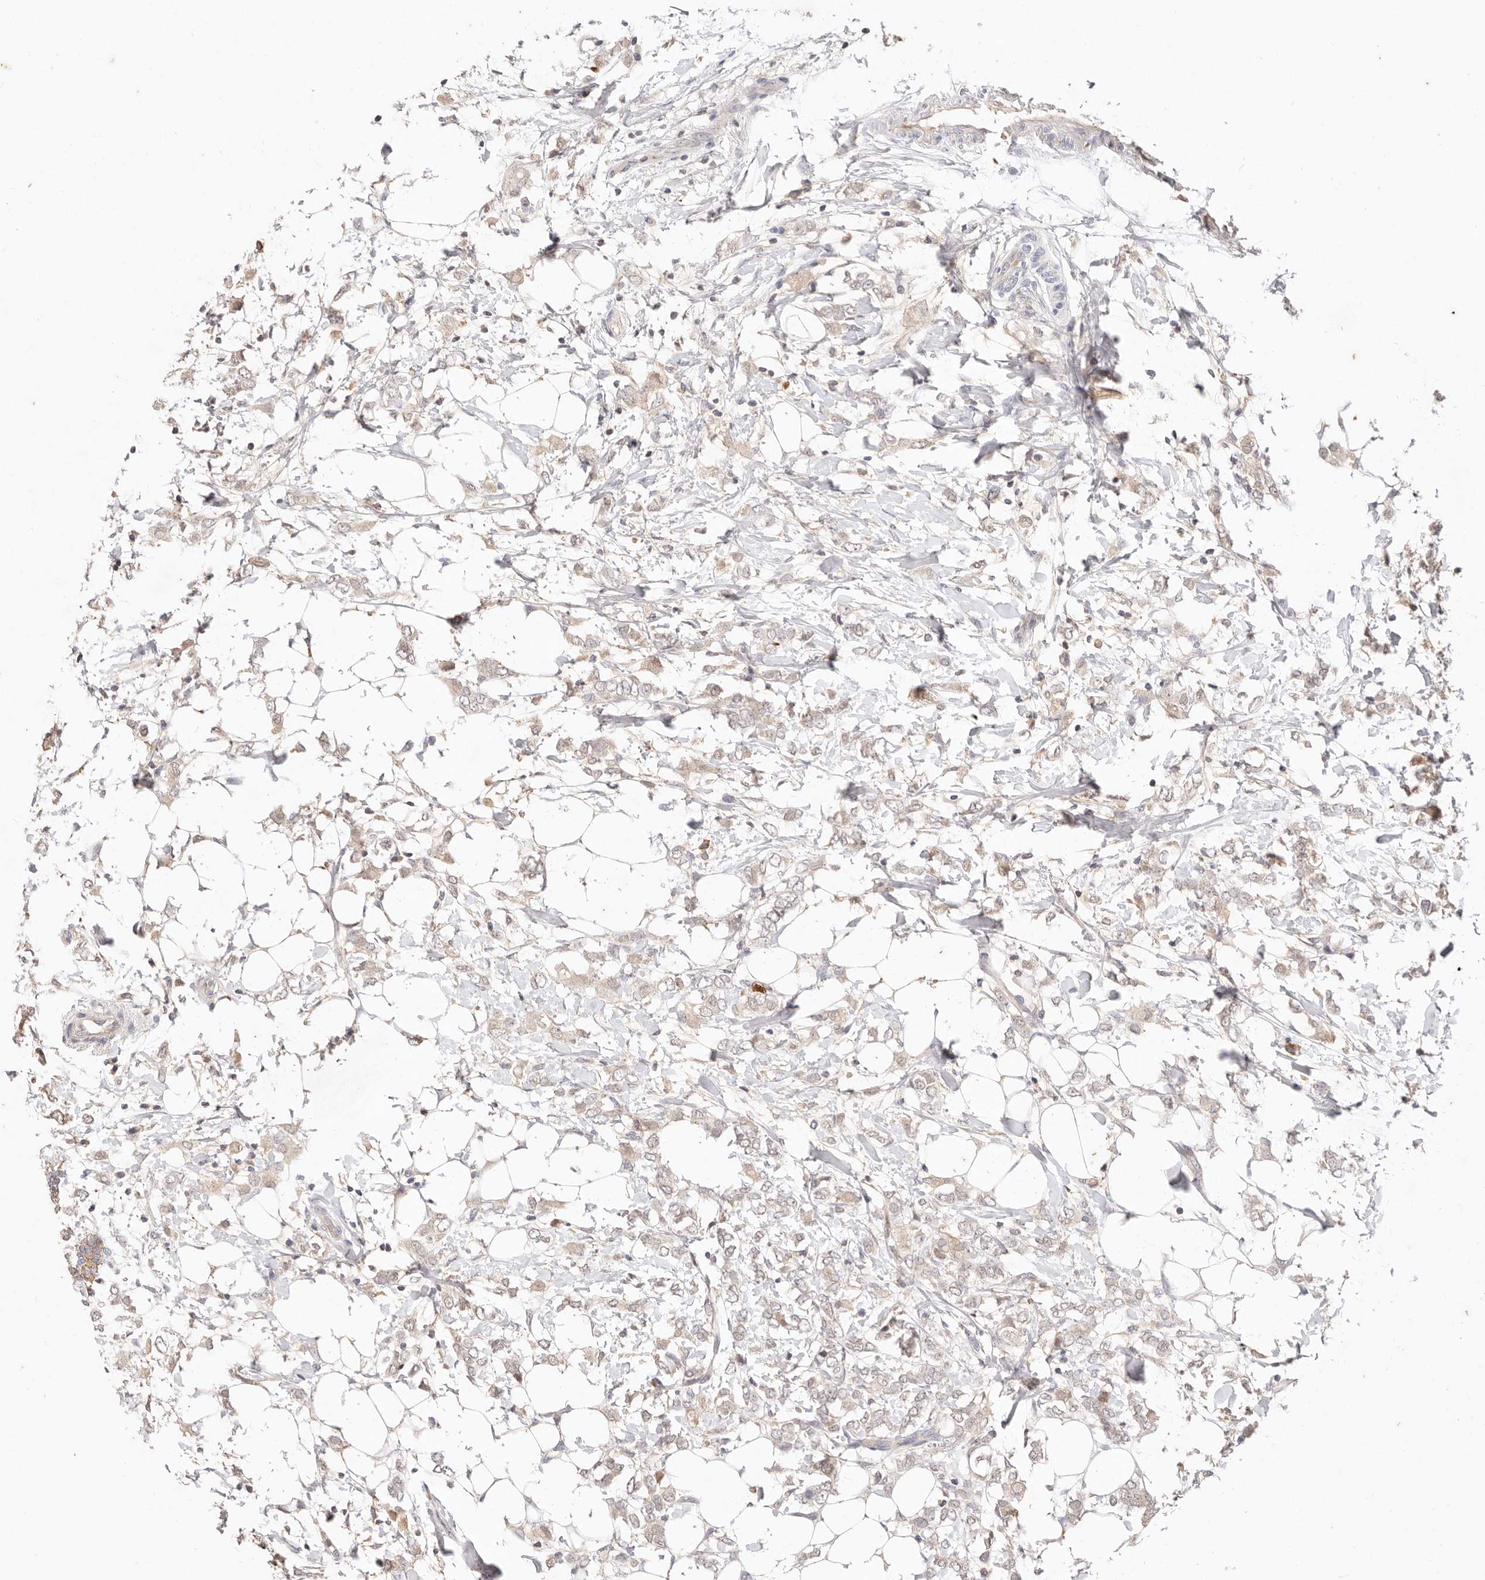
{"staining": {"intensity": "weak", "quantity": "25%-75%", "location": "cytoplasmic/membranous"}, "tissue": "breast cancer", "cell_type": "Tumor cells", "image_type": "cancer", "snomed": [{"axis": "morphology", "description": "Normal tissue, NOS"}, {"axis": "morphology", "description": "Lobular carcinoma"}, {"axis": "topography", "description": "Breast"}], "caption": "Protein staining reveals weak cytoplasmic/membranous staining in about 25%-75% of tumor cells in breast cancer (lobular carcinoma).", "gene": "CXADR", "patient": {"sex": "female", "age": 47}}